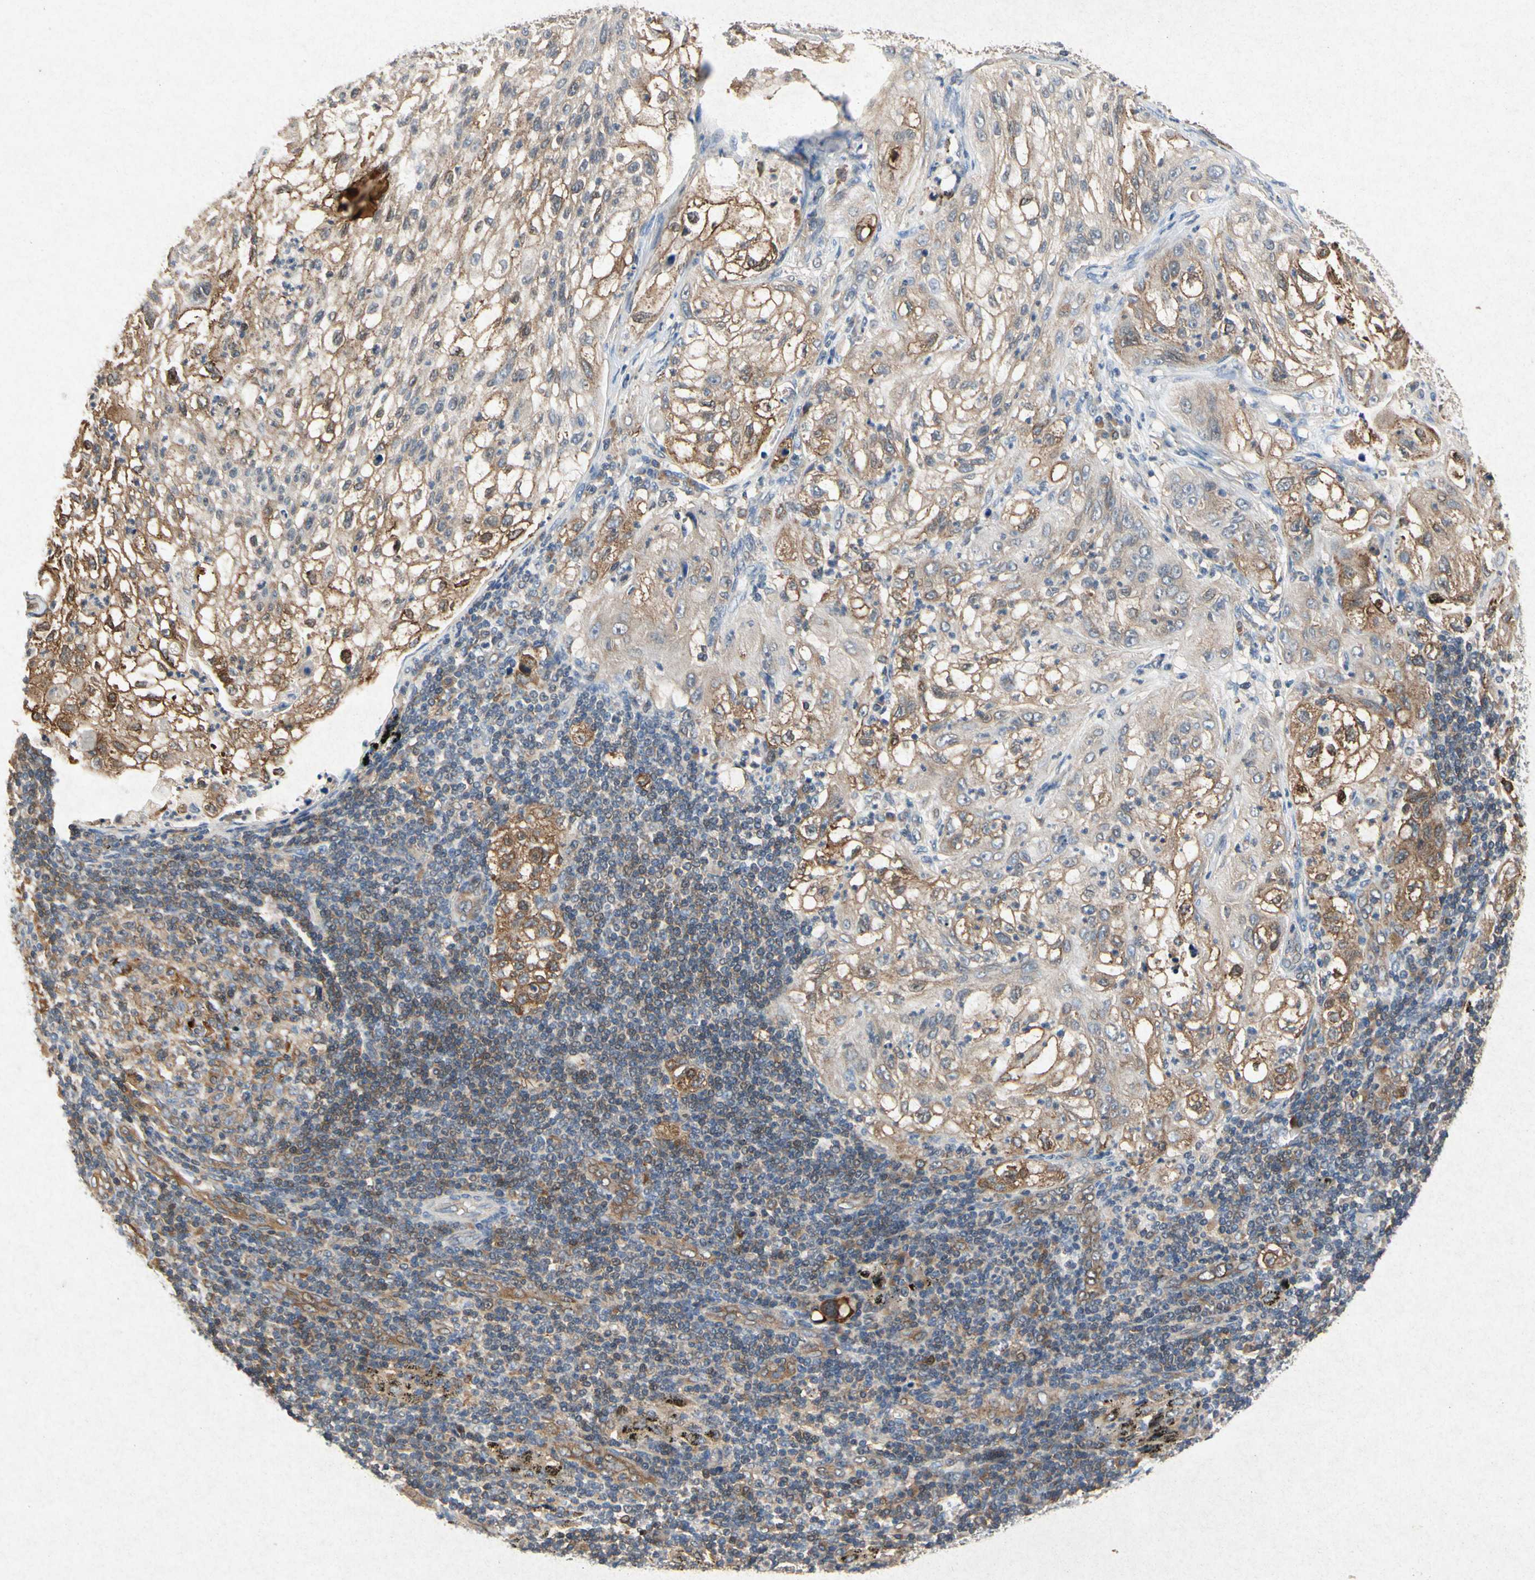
{"staining": {"intensity": "moderate", "quantity": ">75%", "location": "cytoplasmic/membranous"}, "tissue": "lung cancer", "cell_type": "Tumor cells", "image_type": "cancer", "snomed": [{"axis": "morphology", "description": "Inflammation, NOS"}, {"axis": "morphology", "description": "Squamous cell carcinoma, NOS"}, {"axis": "topography", "description": "Lymph node"}, {"axis": "topography", "description": "Soft tissue"}, {"axis": "topography", "description": "Lung"}], "caption": "DAB (3,3'-diaminobenzidine) immunohistochemical staining of lung squamous cell carcinoma shows moderate cytoplasmic/membranous protein positivity in about >75% of tumor cells.", "gene": "RPS6KA1", "patient": {"sex": "male", "age": 66}}